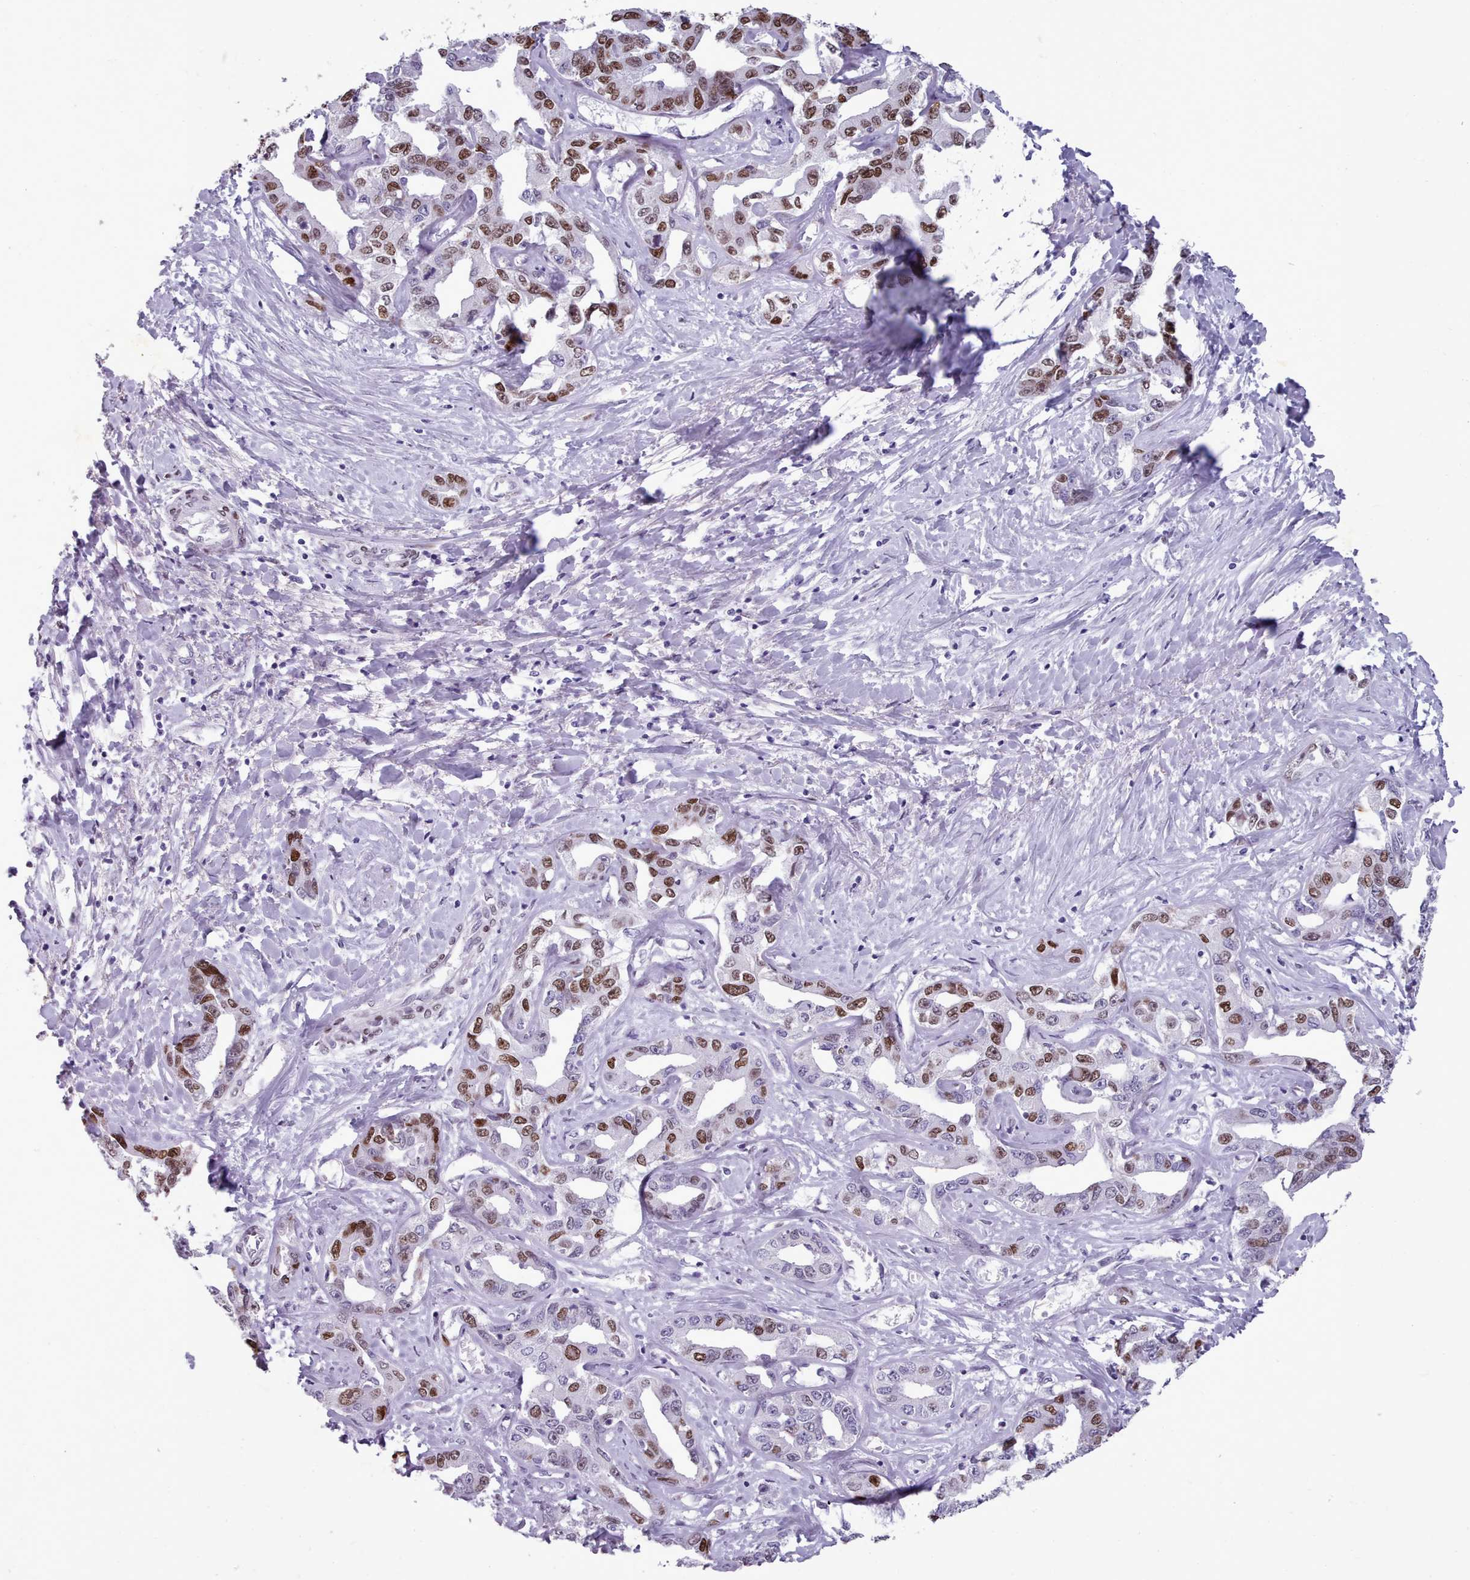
{"staining": {"intensity": "moderate", "quantity": "25%-75%", "location": "nuclear"}, "tissue": "liver cancer", "cell_type": "Tumor cells", "image_type": "cancer", "snomed": [{"axis": "morphology", "description": "Cholangiocarcinoma"}, {"axis": "topography", "description": "Liver"}], "caption": "Immunohistochemistry staining of liver cholangiocarcinoma, which shows medium levels of moderate nuclear expression in approximately 25%-75% of tumor cells indicating moderate nuclear protein expression. The staining was performed using DAB (3,3'-diaminobenzidine) (brown) for protein detection and nuclei were counterstained in hematoxylin (blue).", "gene": "KCNT2", "patient": {"sex": "male", "age": 59}}